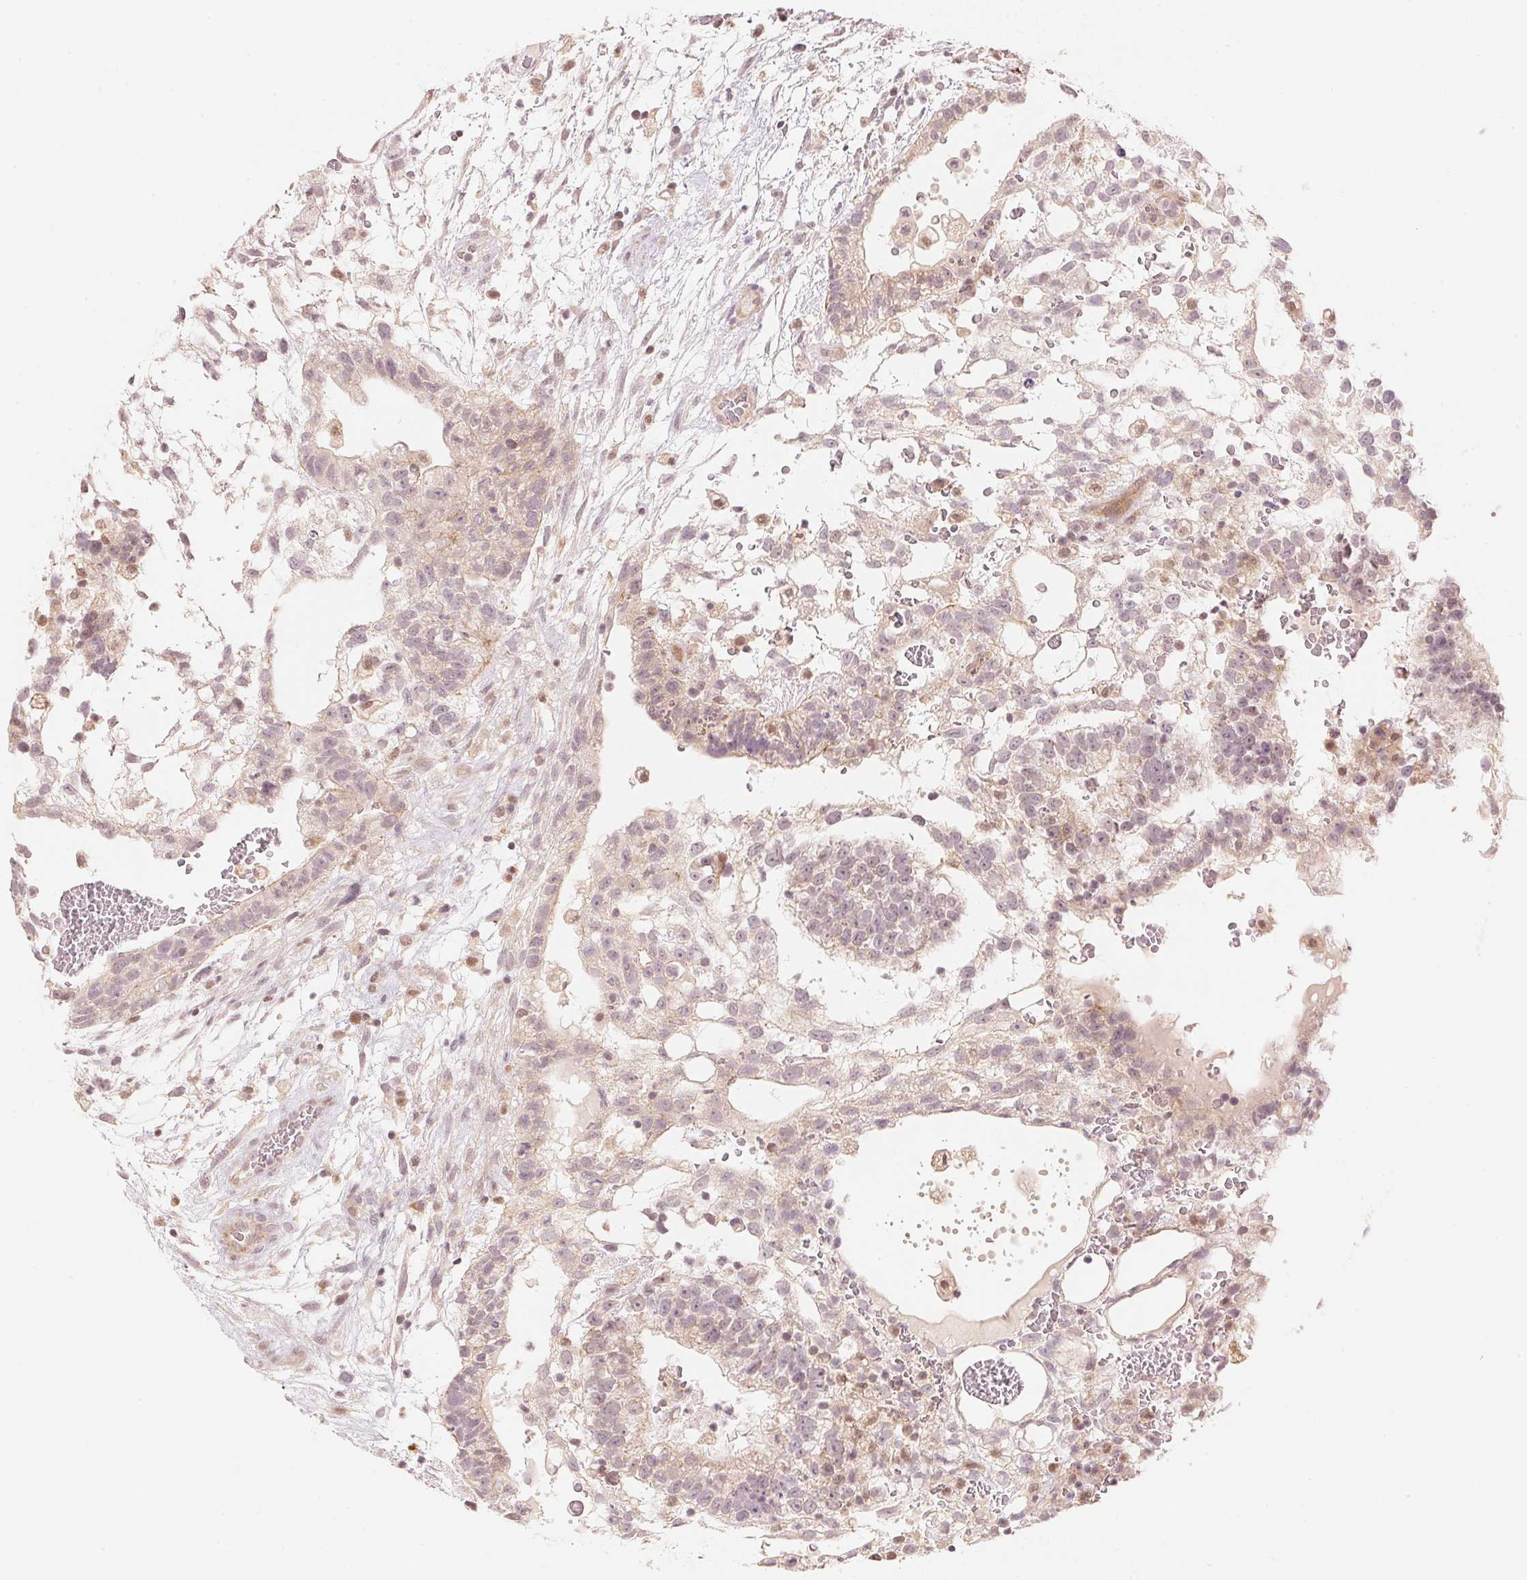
{"staining": {"intensity": "weak", "quantity": "<25%", "location": "cytoplasmic/membranous"}, "tissue": "testis cancer", "cell_type": "Tumor cells", "image_type": "cancer", "snomed": [{"axis": "morphology", "description": "Normal tissue, NOS"}, {"axis": "morphology", "description": "Carcinoma, Embryonal, NOS"}, {"axis": "topography", "description": "Testis"}], "caption": "Testis cancer (embryonal carcinoma) stained for a protein using IHC shows no staining tumor cells.", "gene": "PRKN", "patient": {"sex": "male", "age": 32}}